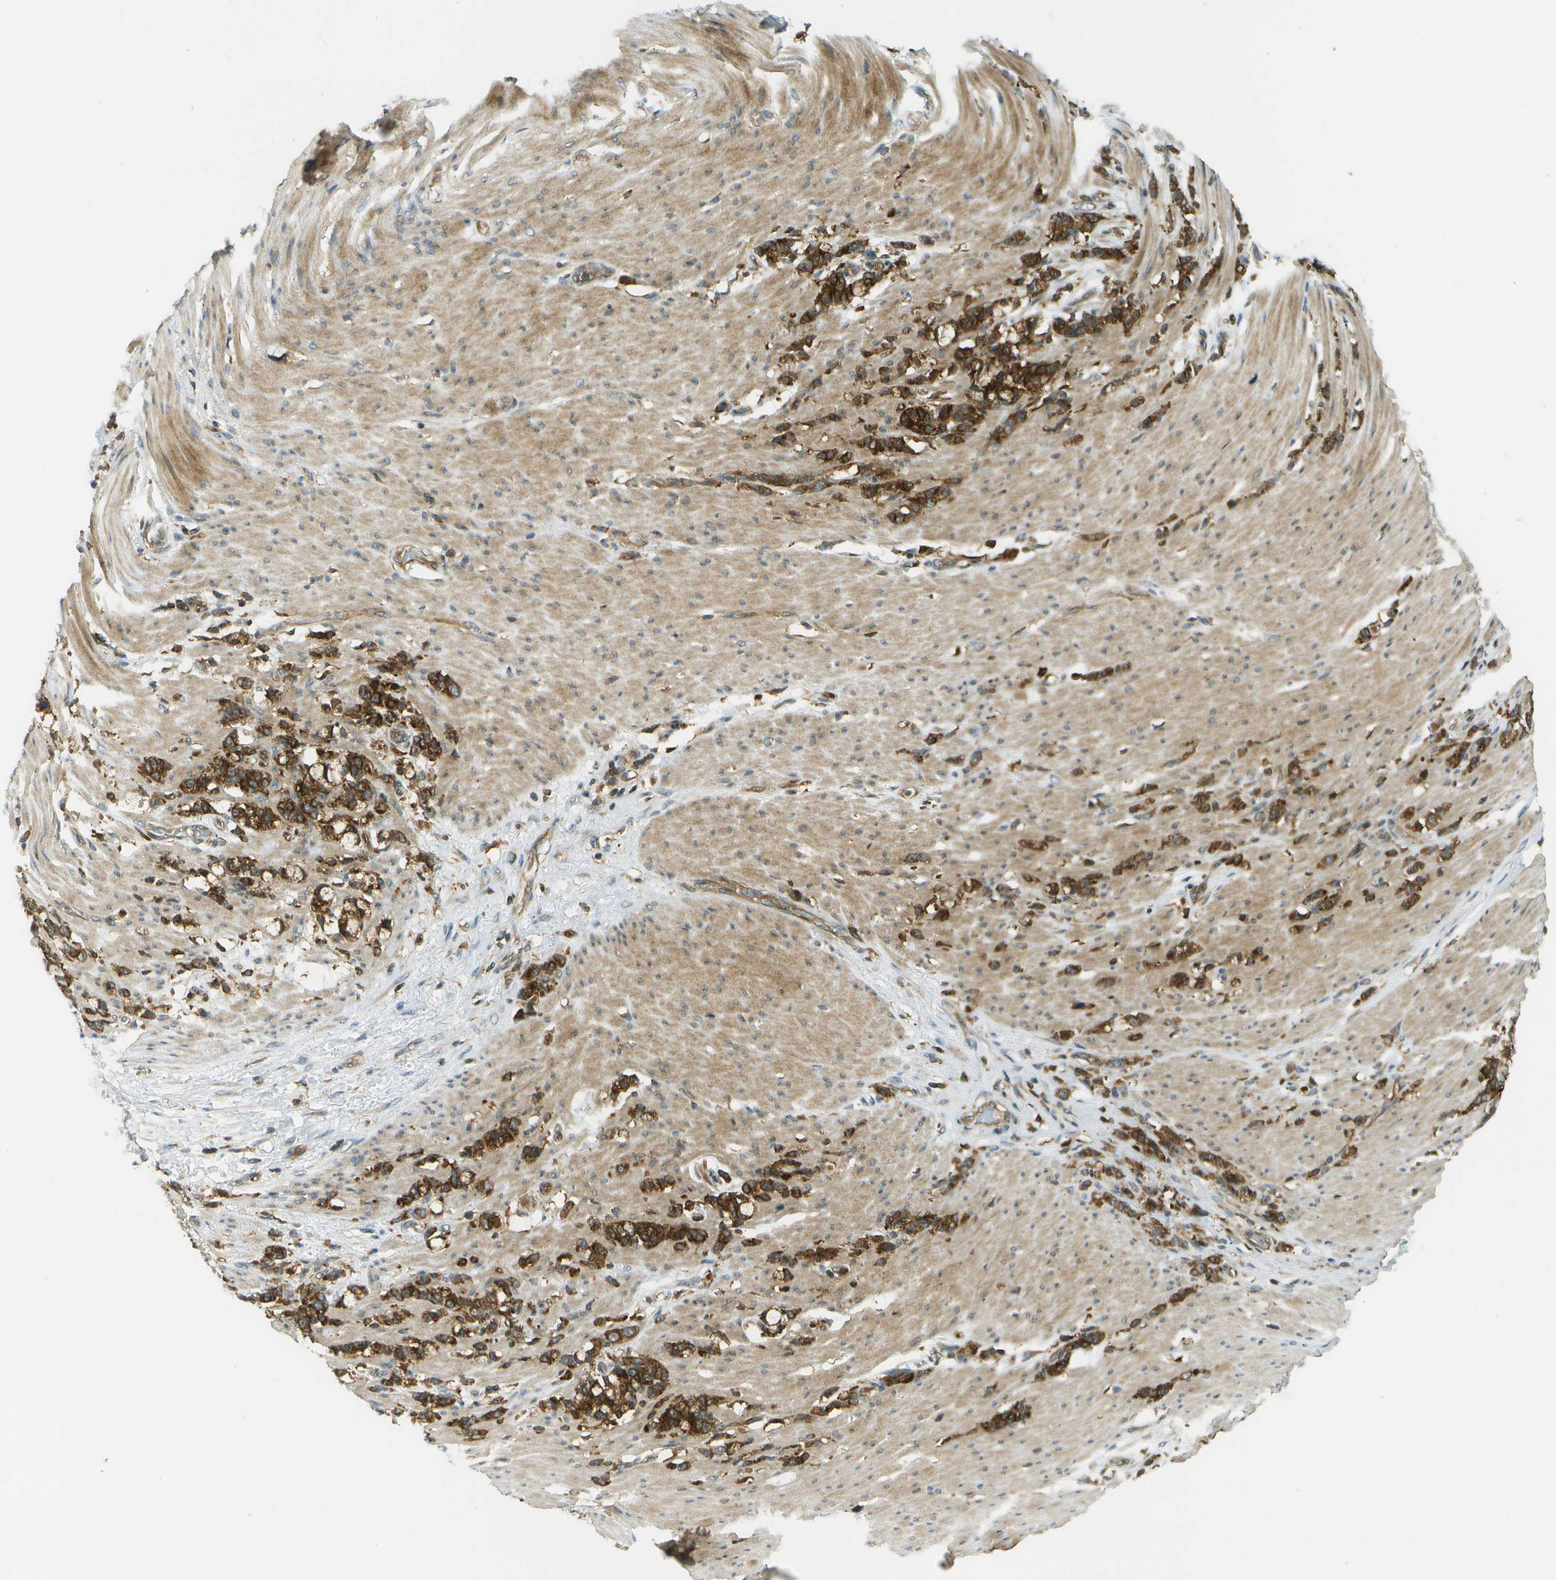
{"staining": {"intensity": "moderate", "quantity": ">75%", "location": "cytoplasmic/membranous"}, "tissue": "stomach cancer", "cell_type": "Tumor cells", "image_type": "cancer", "snomed": [{"axis": "morphology", "description": "Adenocarcinoma, NOS"}, {"axis": "topography", "description": "Stomach, lower"}], "caption": "Immunohistochemical staining of adenocarcinoma (stomach) exhibits medium levels of moderate cytoplasmic/membranous staining in about >75% of tumor cells. (DAB = brown stain, brightfield microscopy at high magnification).", "gene": "TMTC1", "patient": {"sex": "male", "age": 88}}